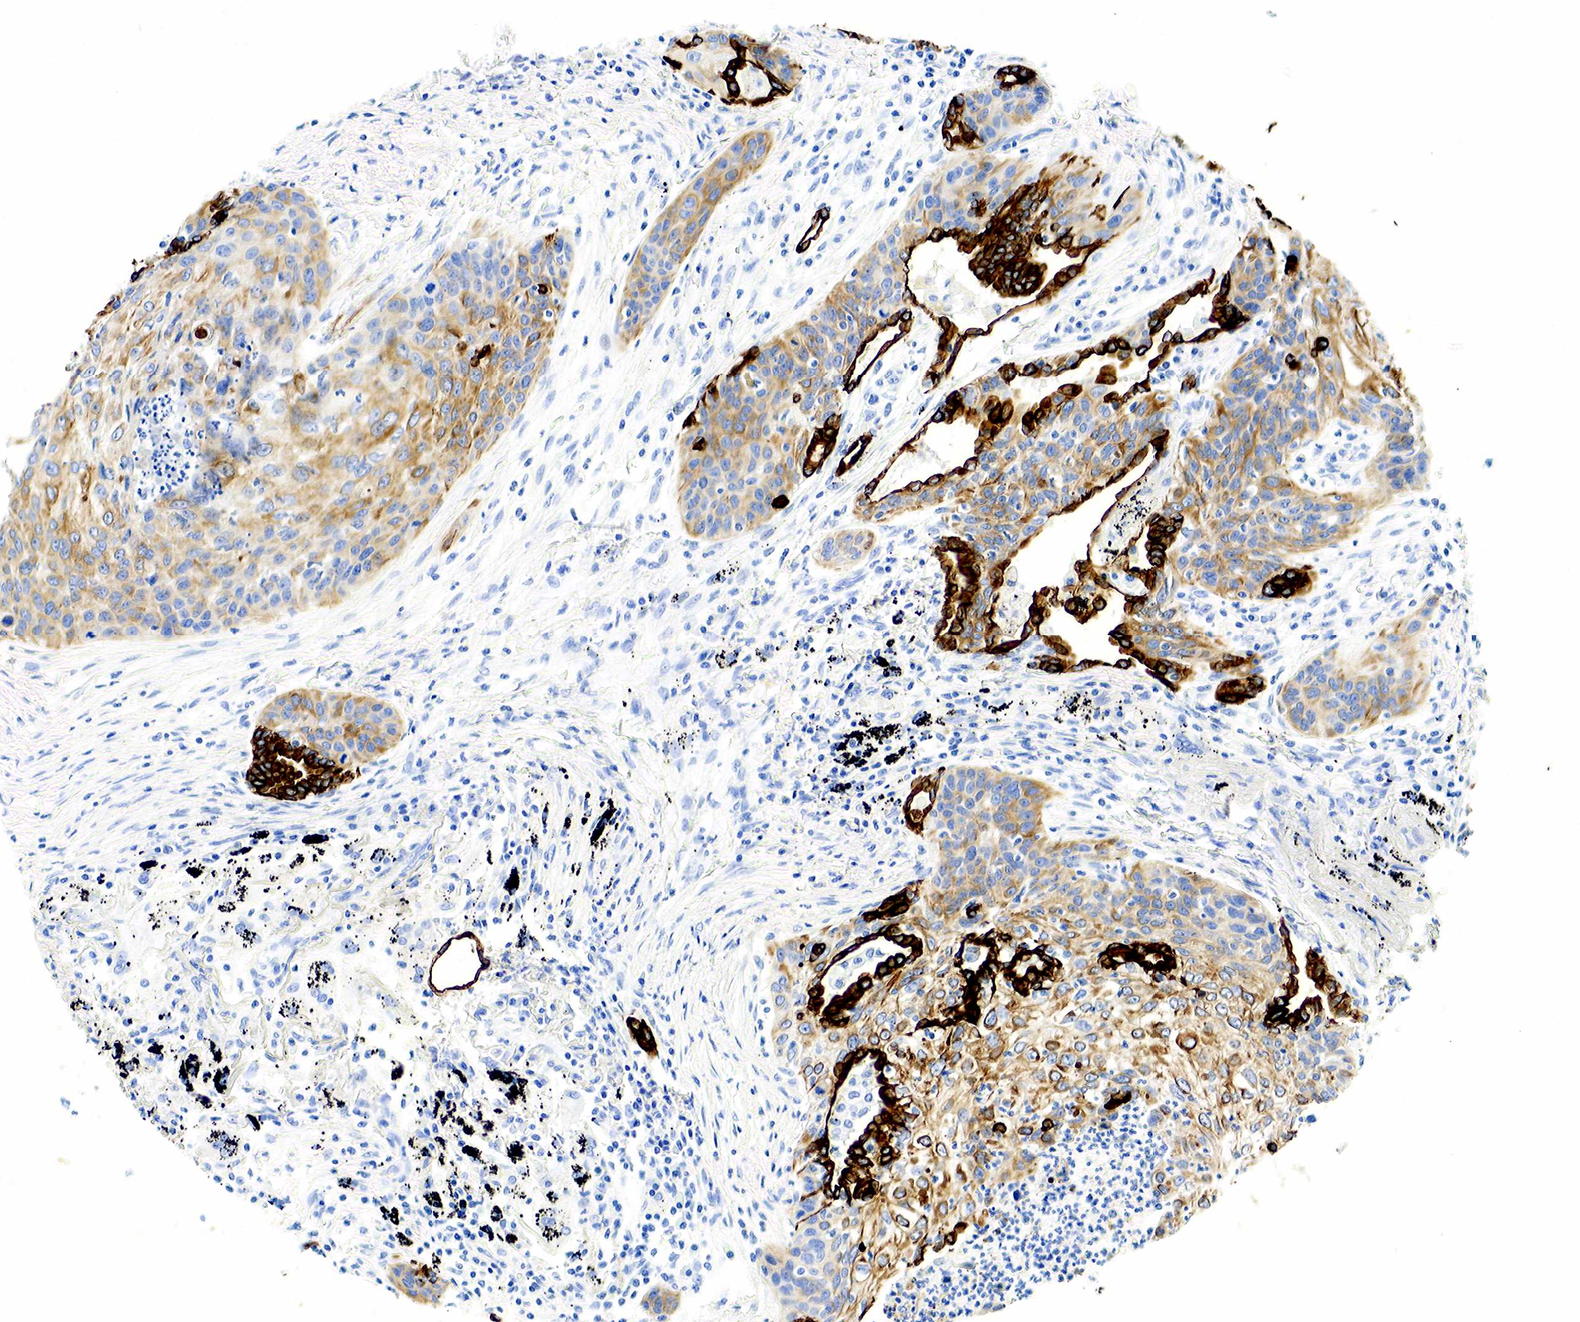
{"staining": {"intensity": "moderate", "quantity": "25%-75%", "location": "cytoplasmic/membranous"}, "tissue": "lung cancer", "cell_type": "Tumor cells", "image_type": "cancer", "snomed": [{"axis": "morphology", "description": "Squamous cell carcinoma, NOS"}, {"axis": "topography", "description": "Lung"}], "caption": "Human lung cancer stained with a protein marker displays moderate staining in tumor cells.", "gene": "KRT7", "patient": {"sex": "male", "age": 71}}